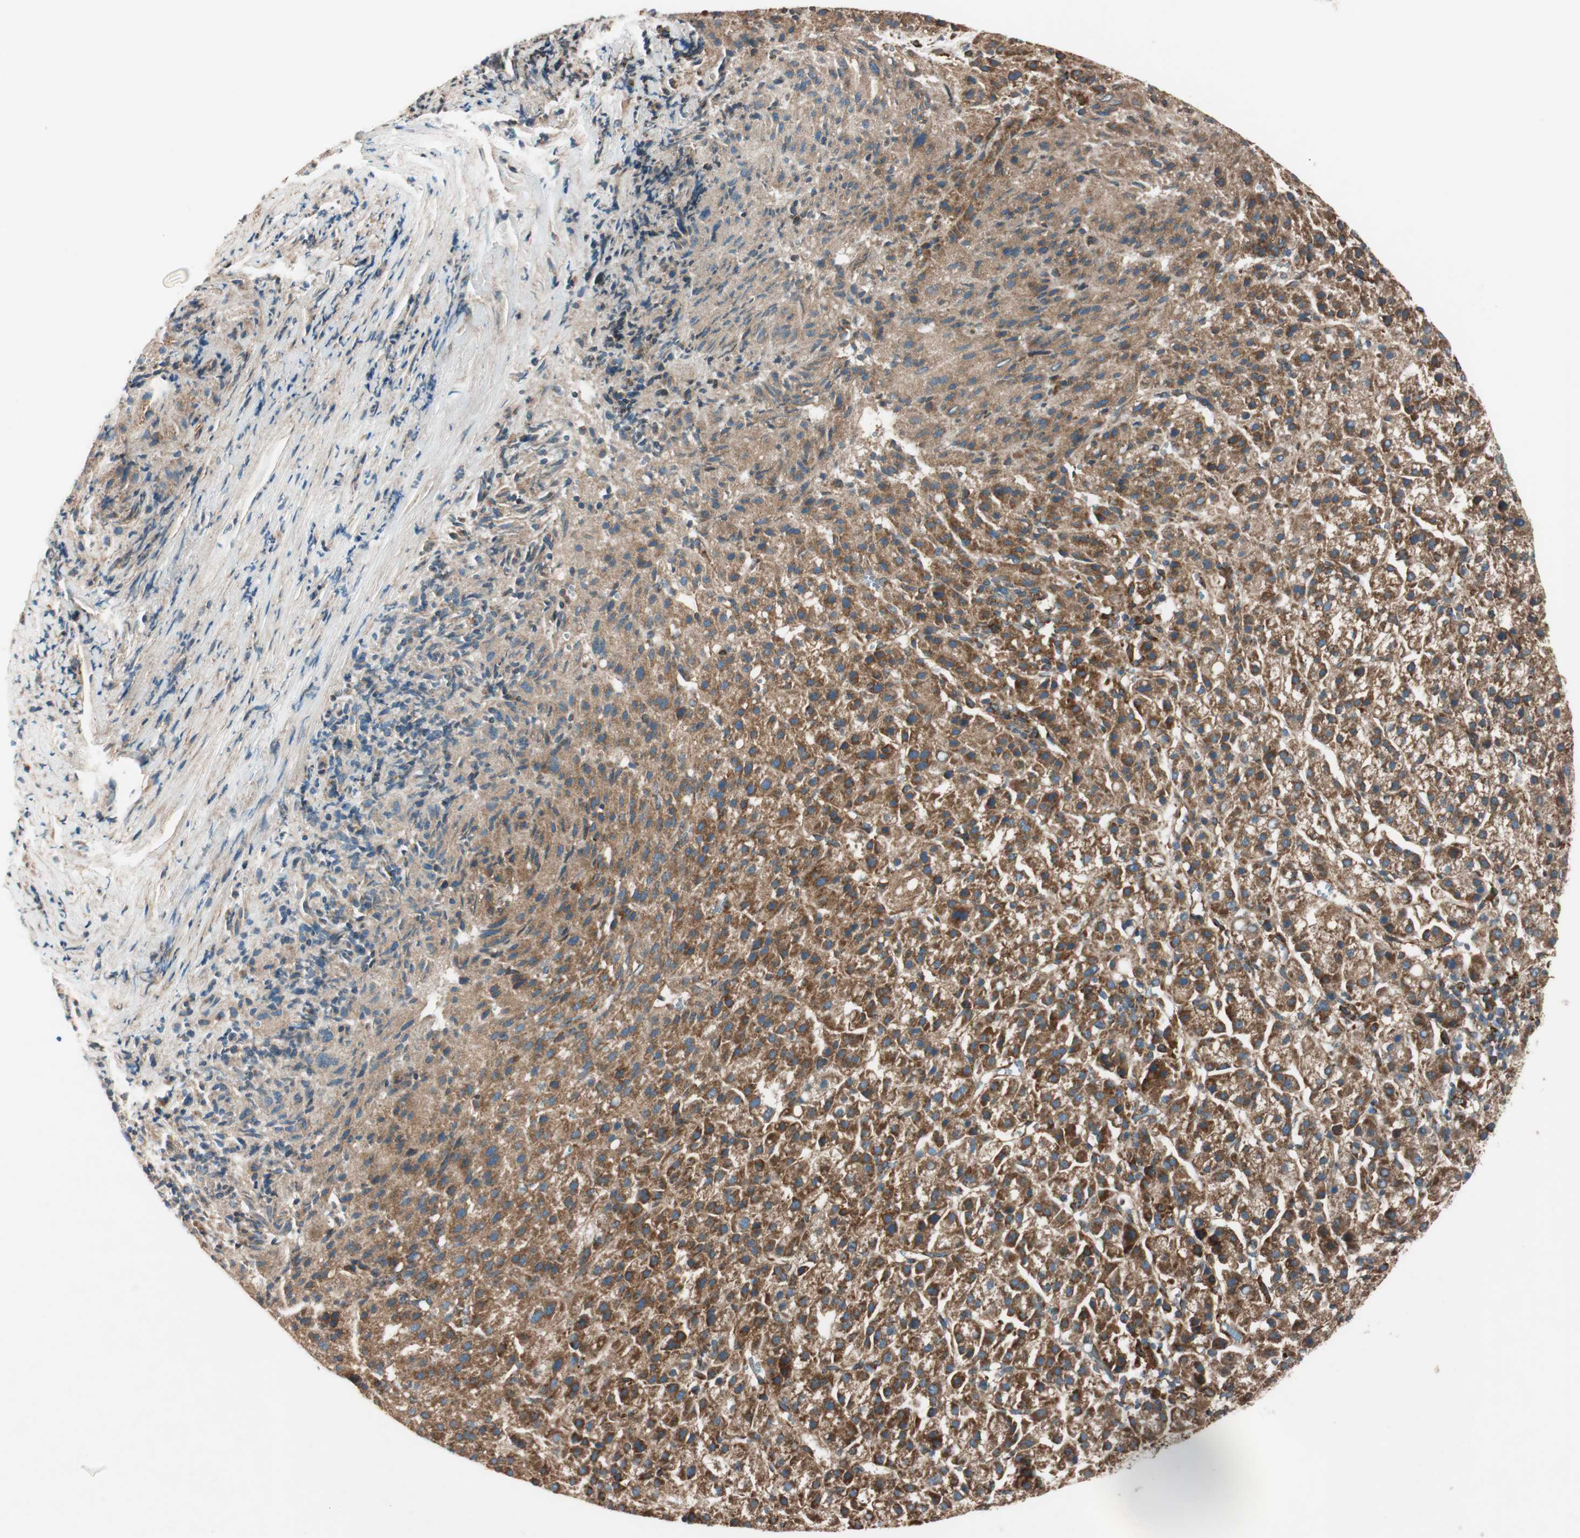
{"staining": {"intensity": "strong", "quantity": ">75%", "location": "cytoplasmic/membranous"}, "tissue": "liver cancer", "cell_type": "Tumor cells", "image_type": "cancer", "snomed": [{"axis": "morphology", "description": "Carcinoma, Hepatocellular, NOS"}, {"axis": "topography", "description": "Liver"}], "caption": "Protein staining displays strong cytoplasmic/membranous expression in about >75% of tumor cells in liver hepatocellular carcinoma.", "gene": "RAB5A", "patient": {"sex": "female", "age": 58}}